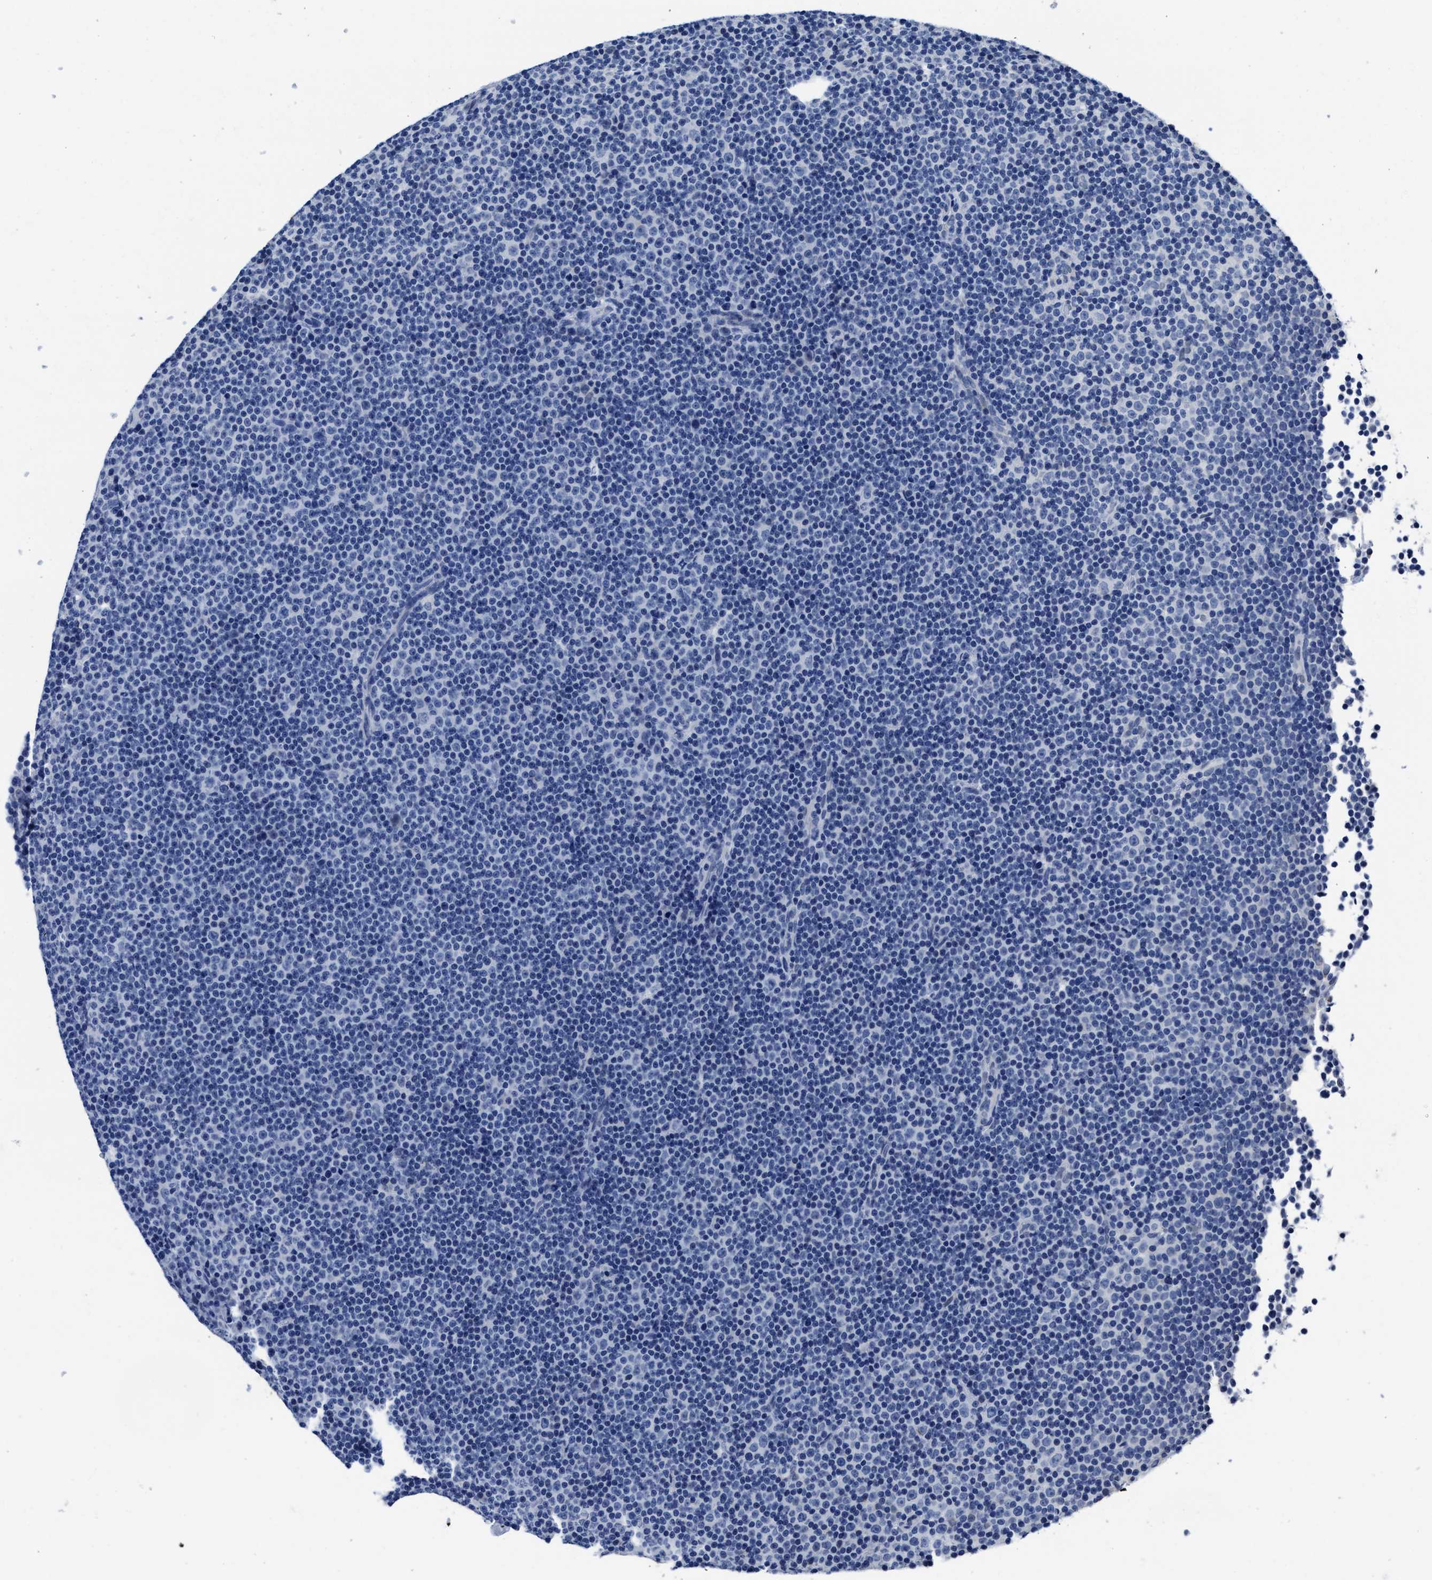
{"staining": {"intensity": "negative", "quantity": "none", "location": "none"}, "tissue": "lymphoma", "cell_type": "Tumor cells", "image_type": "cancer", "snomed": [{"axis": "morphology", "description": "Malignant lymphoma, non-Hodgkin's type, Low grade"}, {"axis": "topography", "description": "Lymph node"}], "caption": "Low-grade malignant lymphoma, non-Hodgkin's type was stained to show a protein in brown. There is no significant staining in tumor cells. The staining is performed using DAB (3,3'-diaminobenzidine) brown chromogen with nuclei counter-stained in using hematoxylin.", "gene": "HOOK1", "patient": {"sex": "female", "age": 67}}